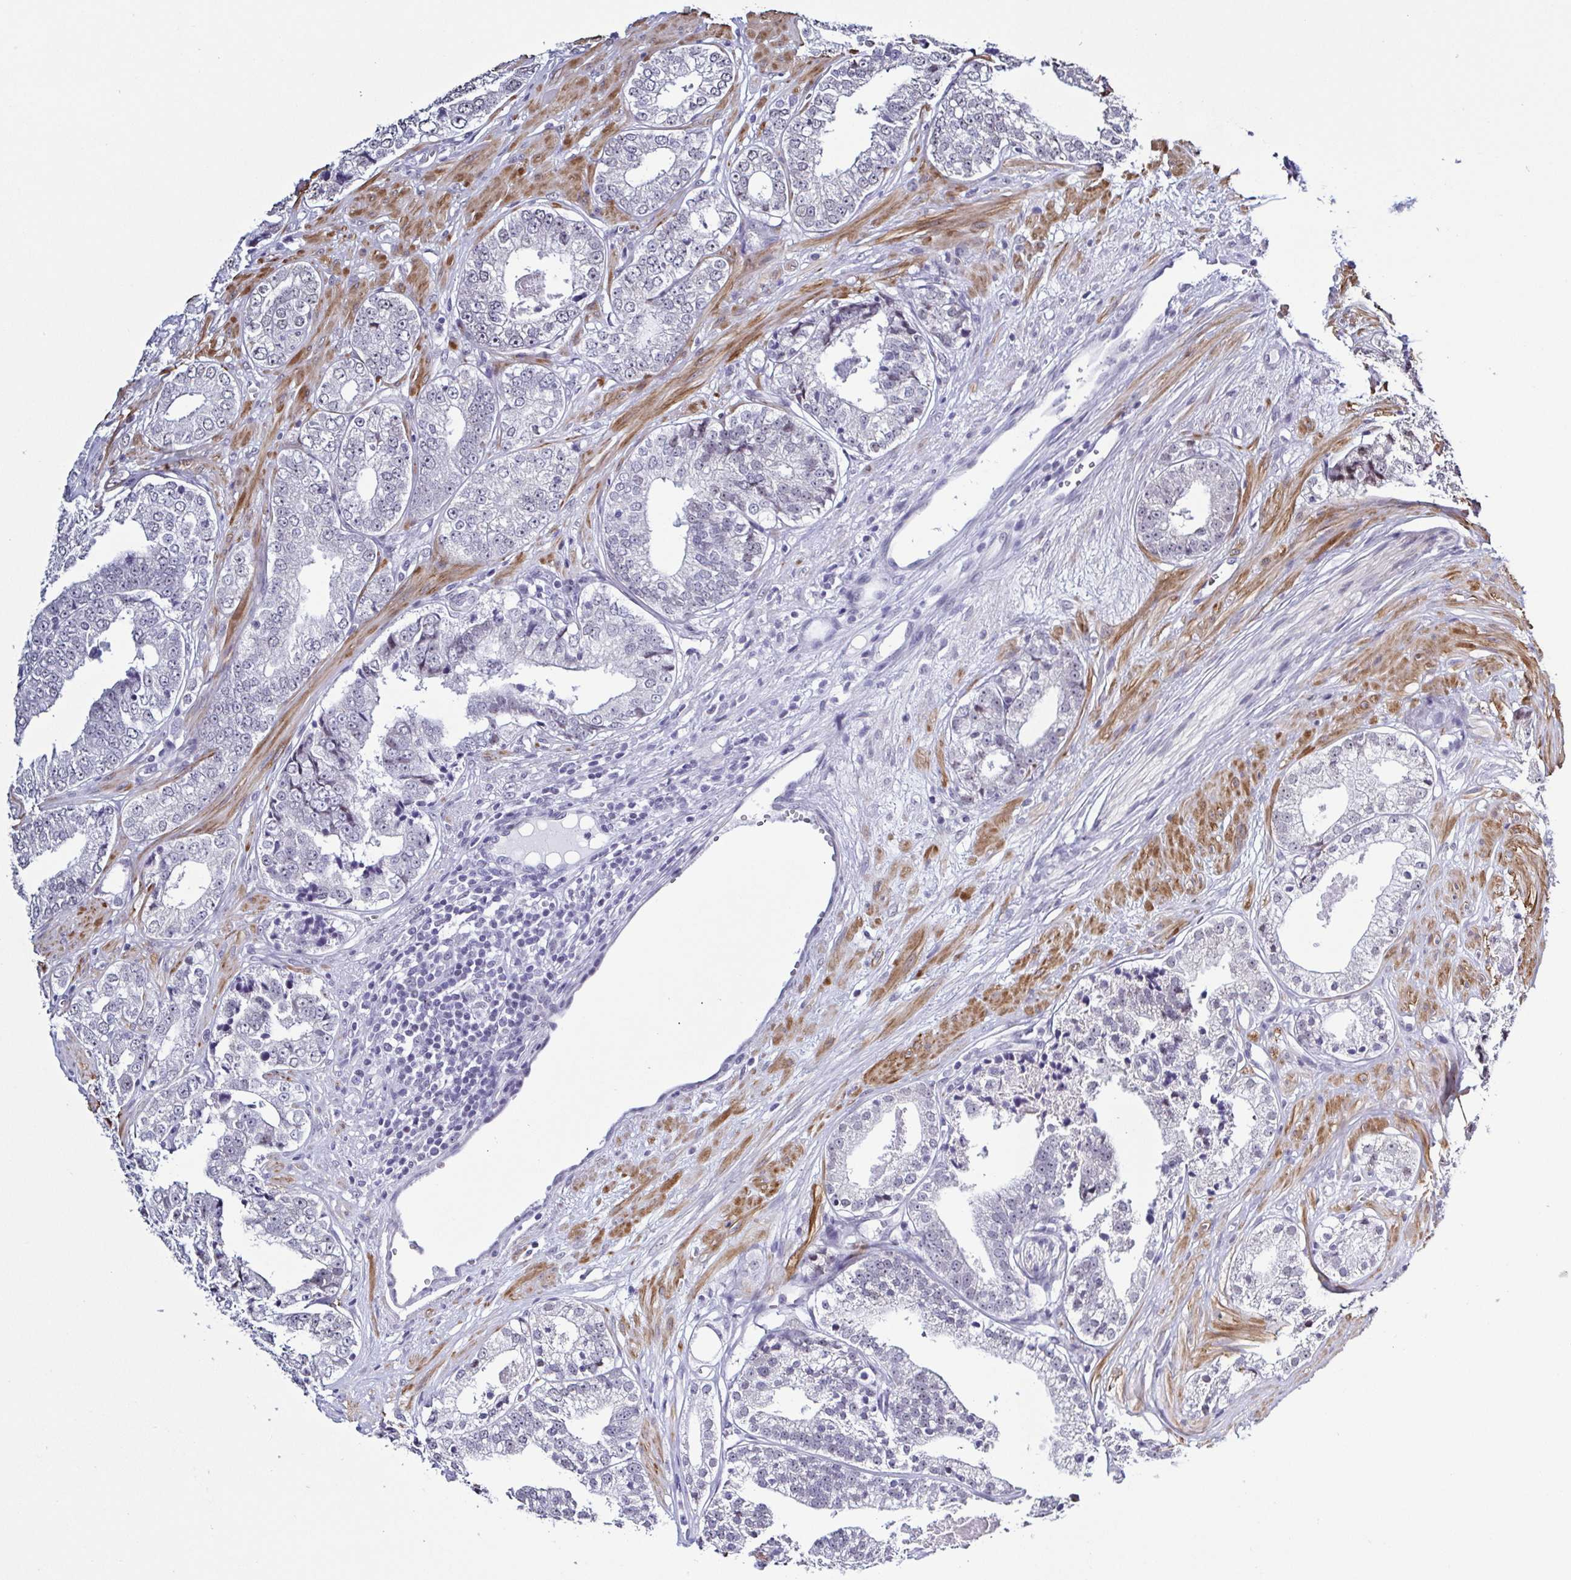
{"staining": {"intensity": "negative", "quantity": "none", "location": "none"}, "tissue": "prostate cancer", "cell_type": "Tumor cells", "image_type": "cancer", "snomed": [{"axis": "morphology", "description": "Adenocarcinoma, Low grade"}, {"axis": "topography", "description": "Prostate"}], "caption": "Prostate adenocarcinoma (low-grade) stained for a protein using IHC shows no positivity tumor cells.", "gene": "TMEM92", "patient": {"sex": "male", "age": 60}}